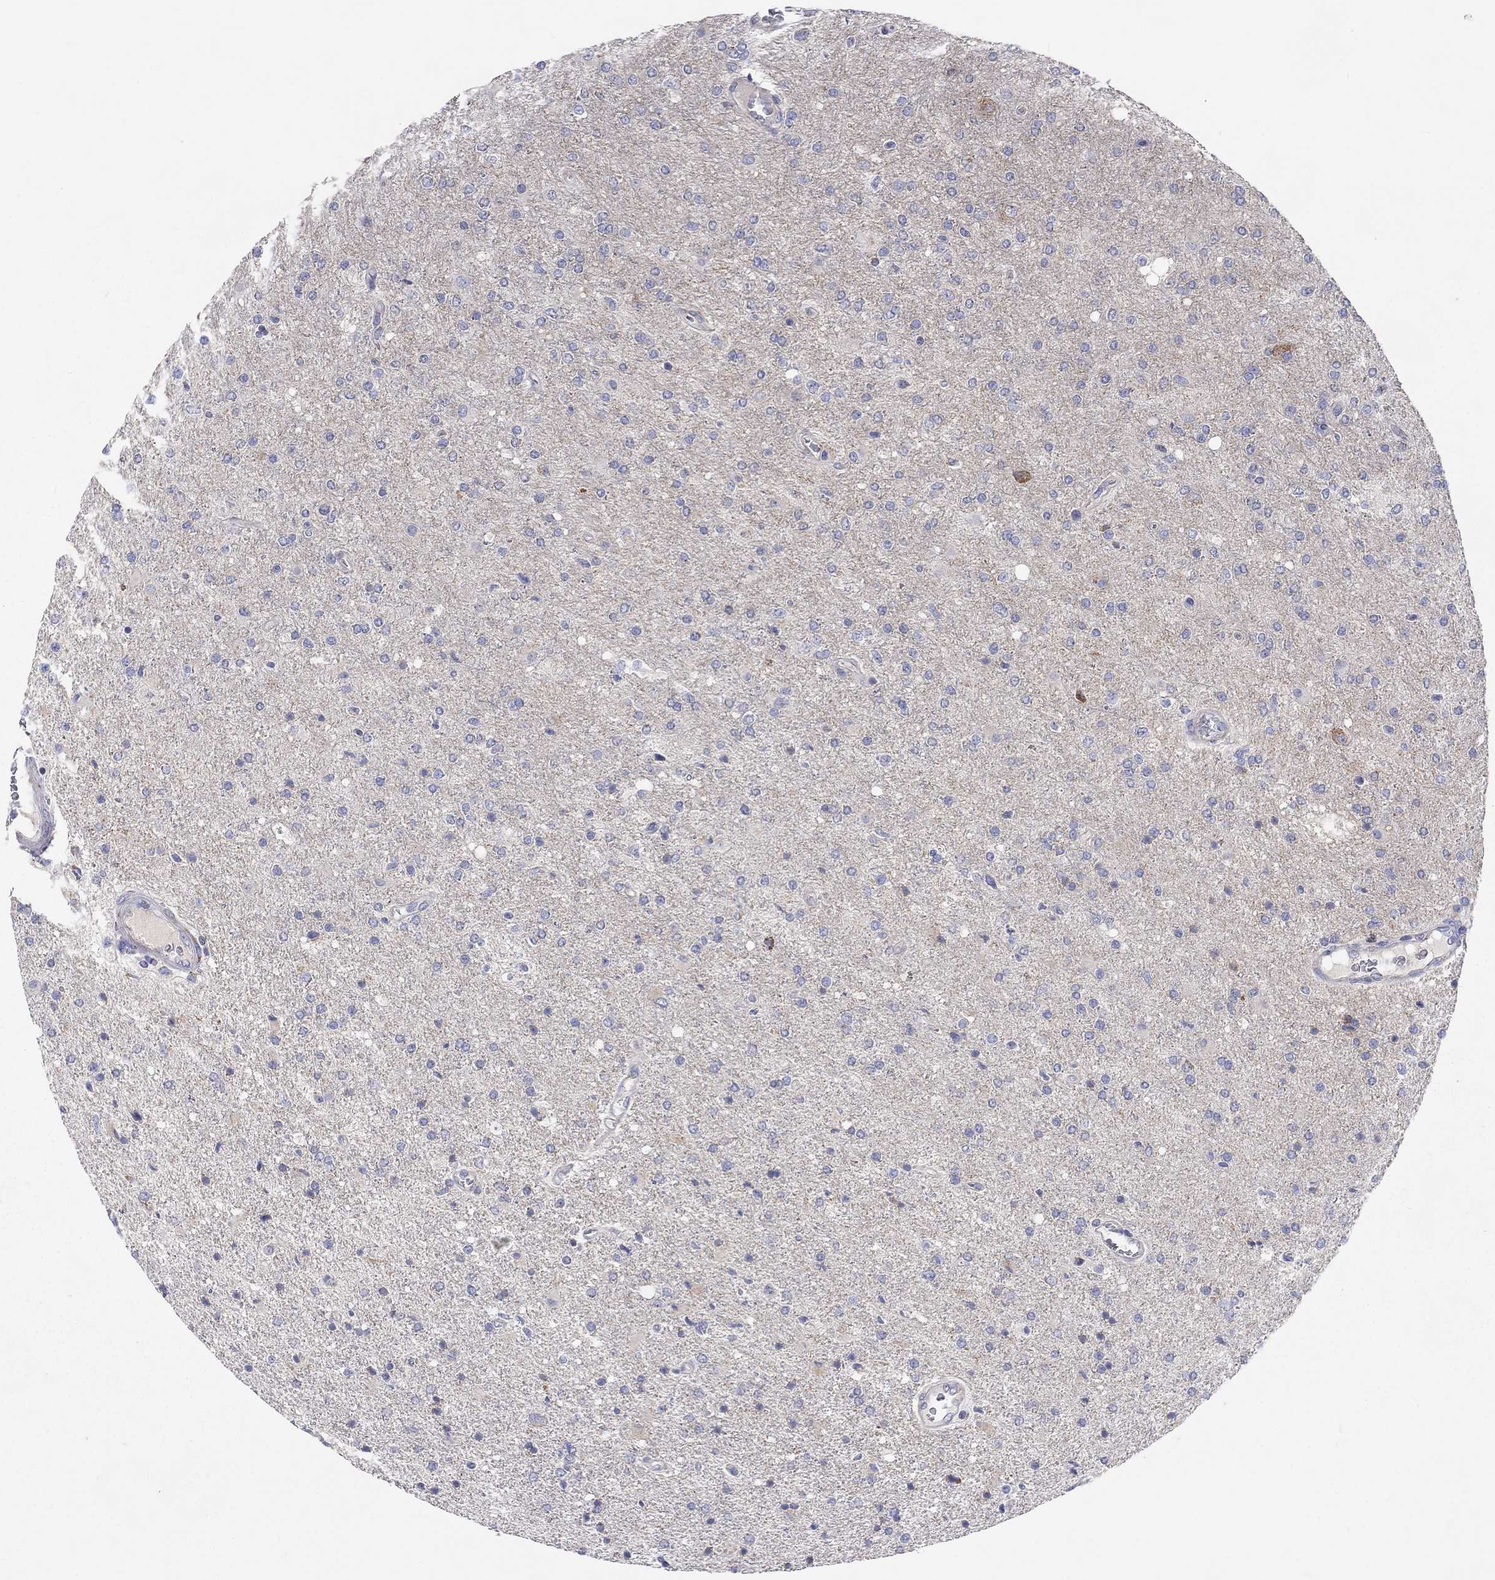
{"staining": {"intensity": "negative", "quantity": "none", "location": "none"}, "tissue": "glioma", "cell_type": "Tumor cells", "image_type": "cancer", "snomed": [{"axis": "morphology", "description": "Glioma, malignant, High grade"}, {"axis": "topography", "description": "Cerebral cortex"}], "caption": "Human glioma stained for a protein using immunohistochemistry (IHC) demonstrates no staining in tumor cells.", "gene": "RCAN1", "patient": {"sex": "male", "age": 70}}